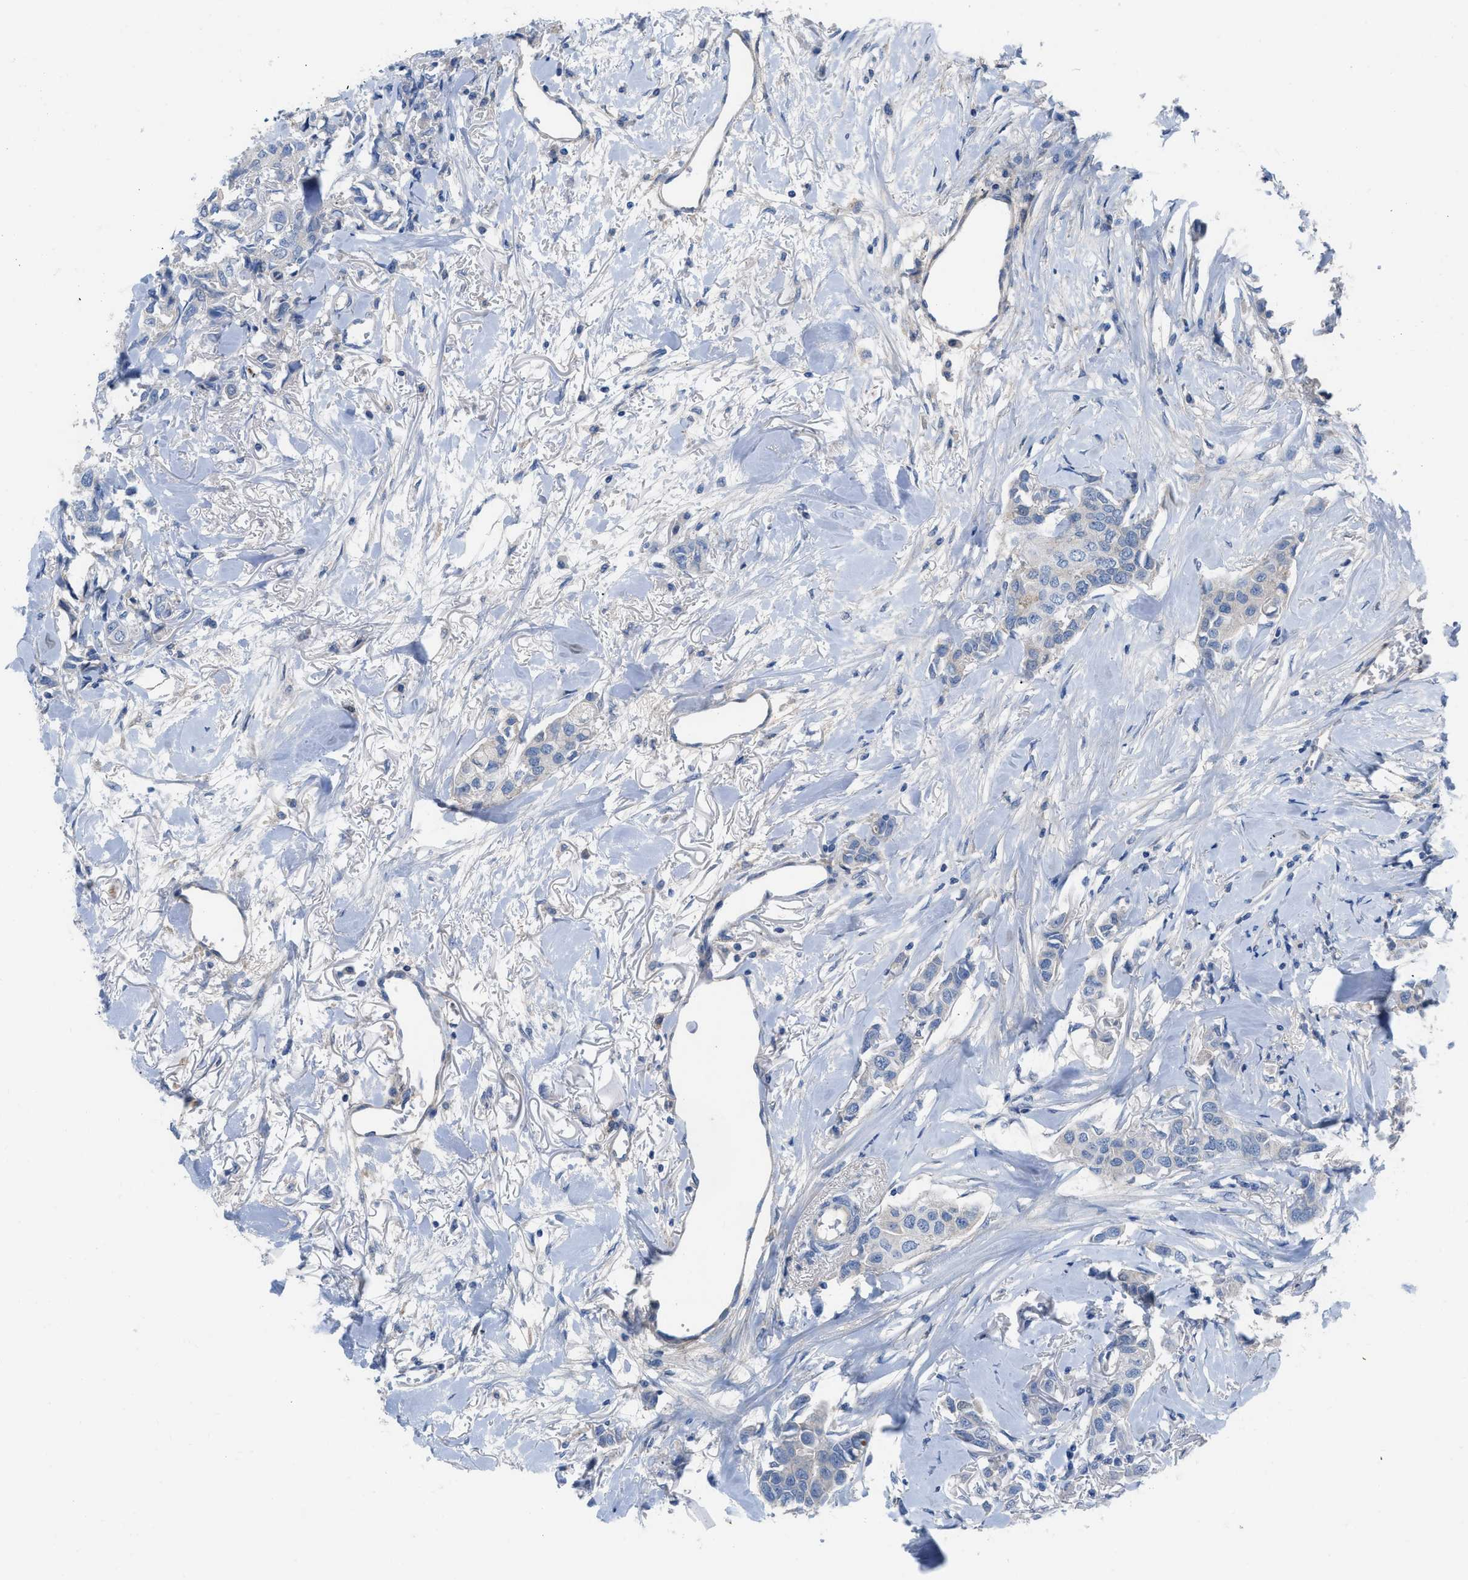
{"staining": {"intensity": "negative", "quantity": "none", "location": "none"}, "tissue": "breast cancer", "cell_type": "Tumor cells", "image_type": "cancer", "snomed": [{"axis": "morphology", "description": "Duct carcinoma"}, {"axis": "topography", "description": "Breast"}], "caption": "Immunohistochemistry photomicrograph of neoplastic tissue: human breast infiltrating ductal carcinoma stained with DAB shows no significant protein expression in tumor cells.", "gene": "HPX", "patient": {"sex": "female", "age": 80}}